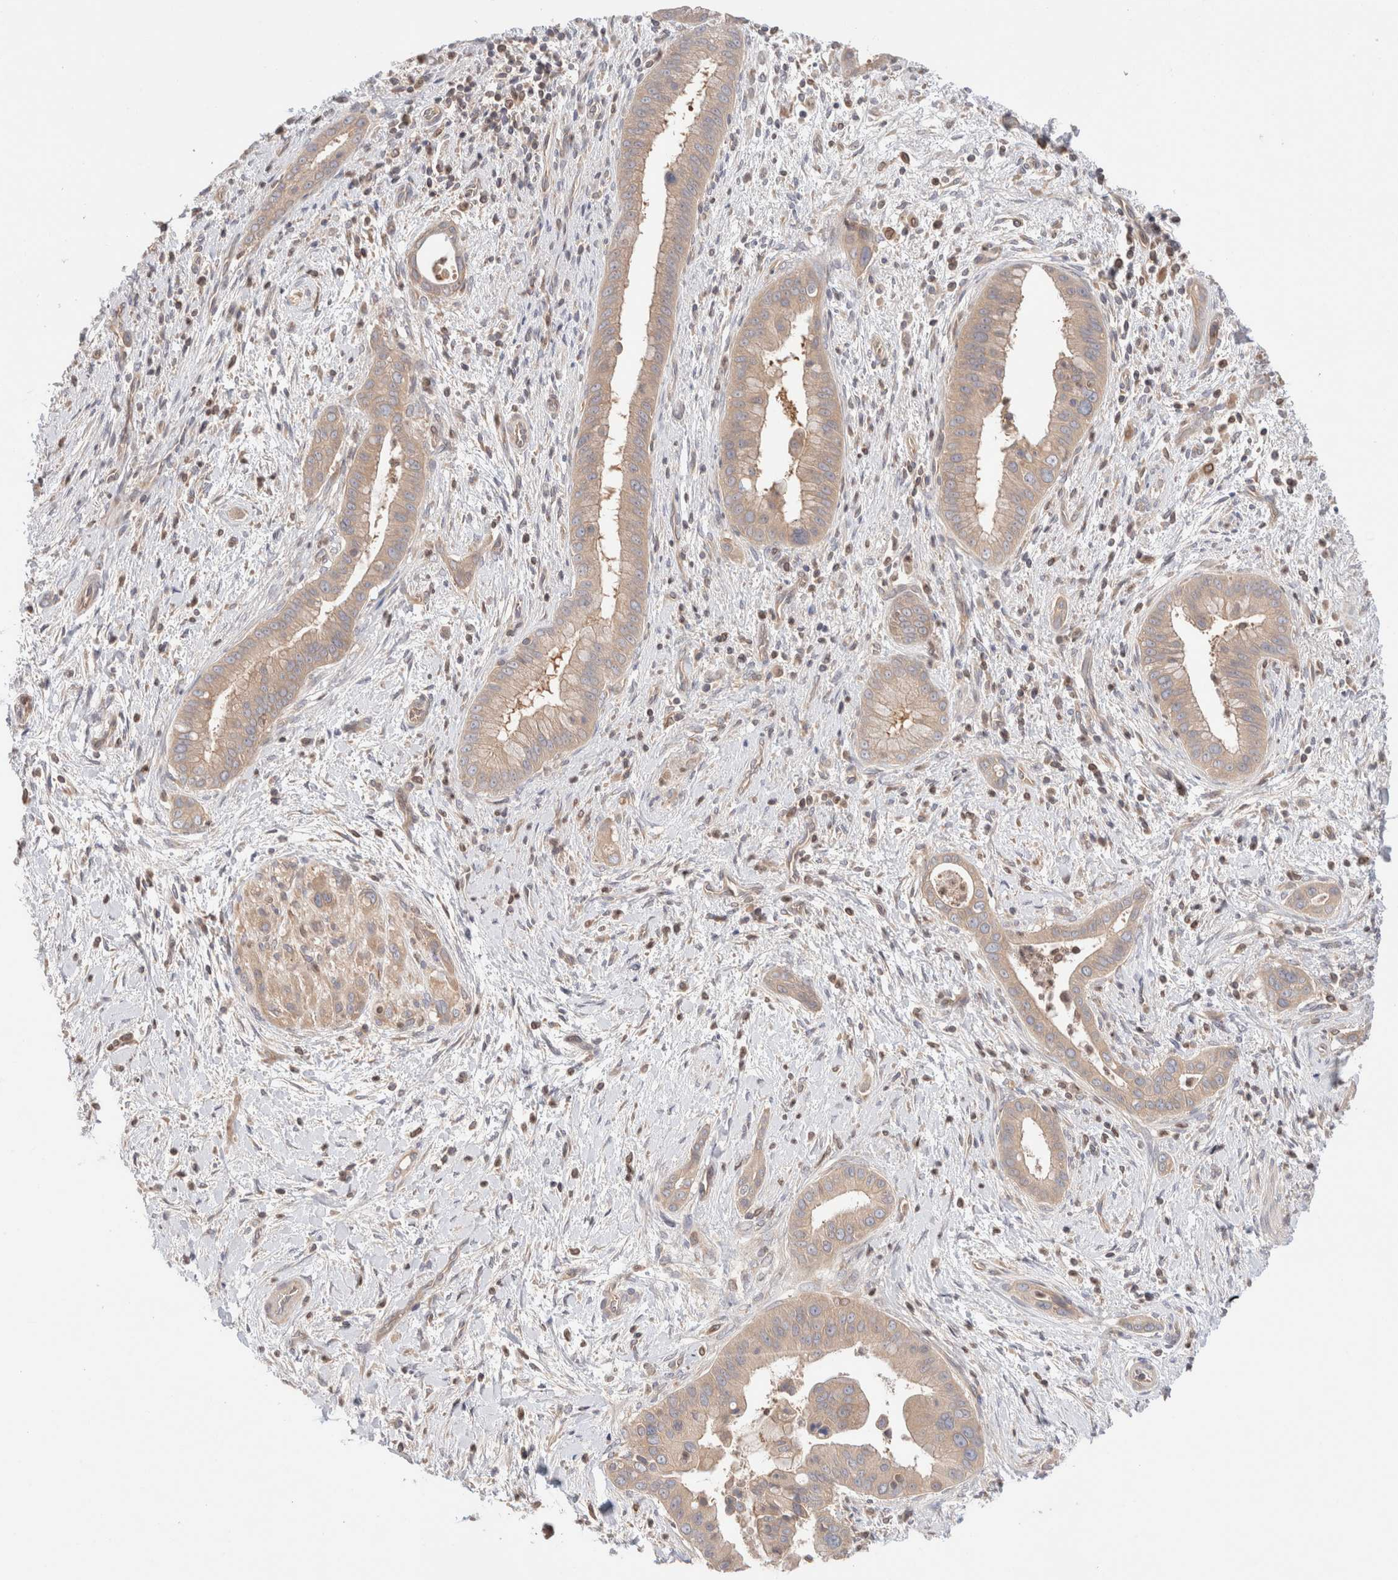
{"staining": {"intensity": "weak", "quantity": ">75%", "location": "cytoplasmic/membranous"}, "tissue": "liver cancer", "cell_type": "Tumor cells", "image_type": "cancer", "snomed": [{"axis": "morphology", "description": "Cholangiocarcinoma"}, {"axis": "topography", "description": "Liver"}], "caption": "This is a micrograph of immunohistochemistry (IHC) staining of cholangiocarcinoma (liver), which shows weak positivity in the cytoplasmic/membranous of tumor cells.", "gene": "SIKE1", "patient": {"sex": "female", "age": 54}}